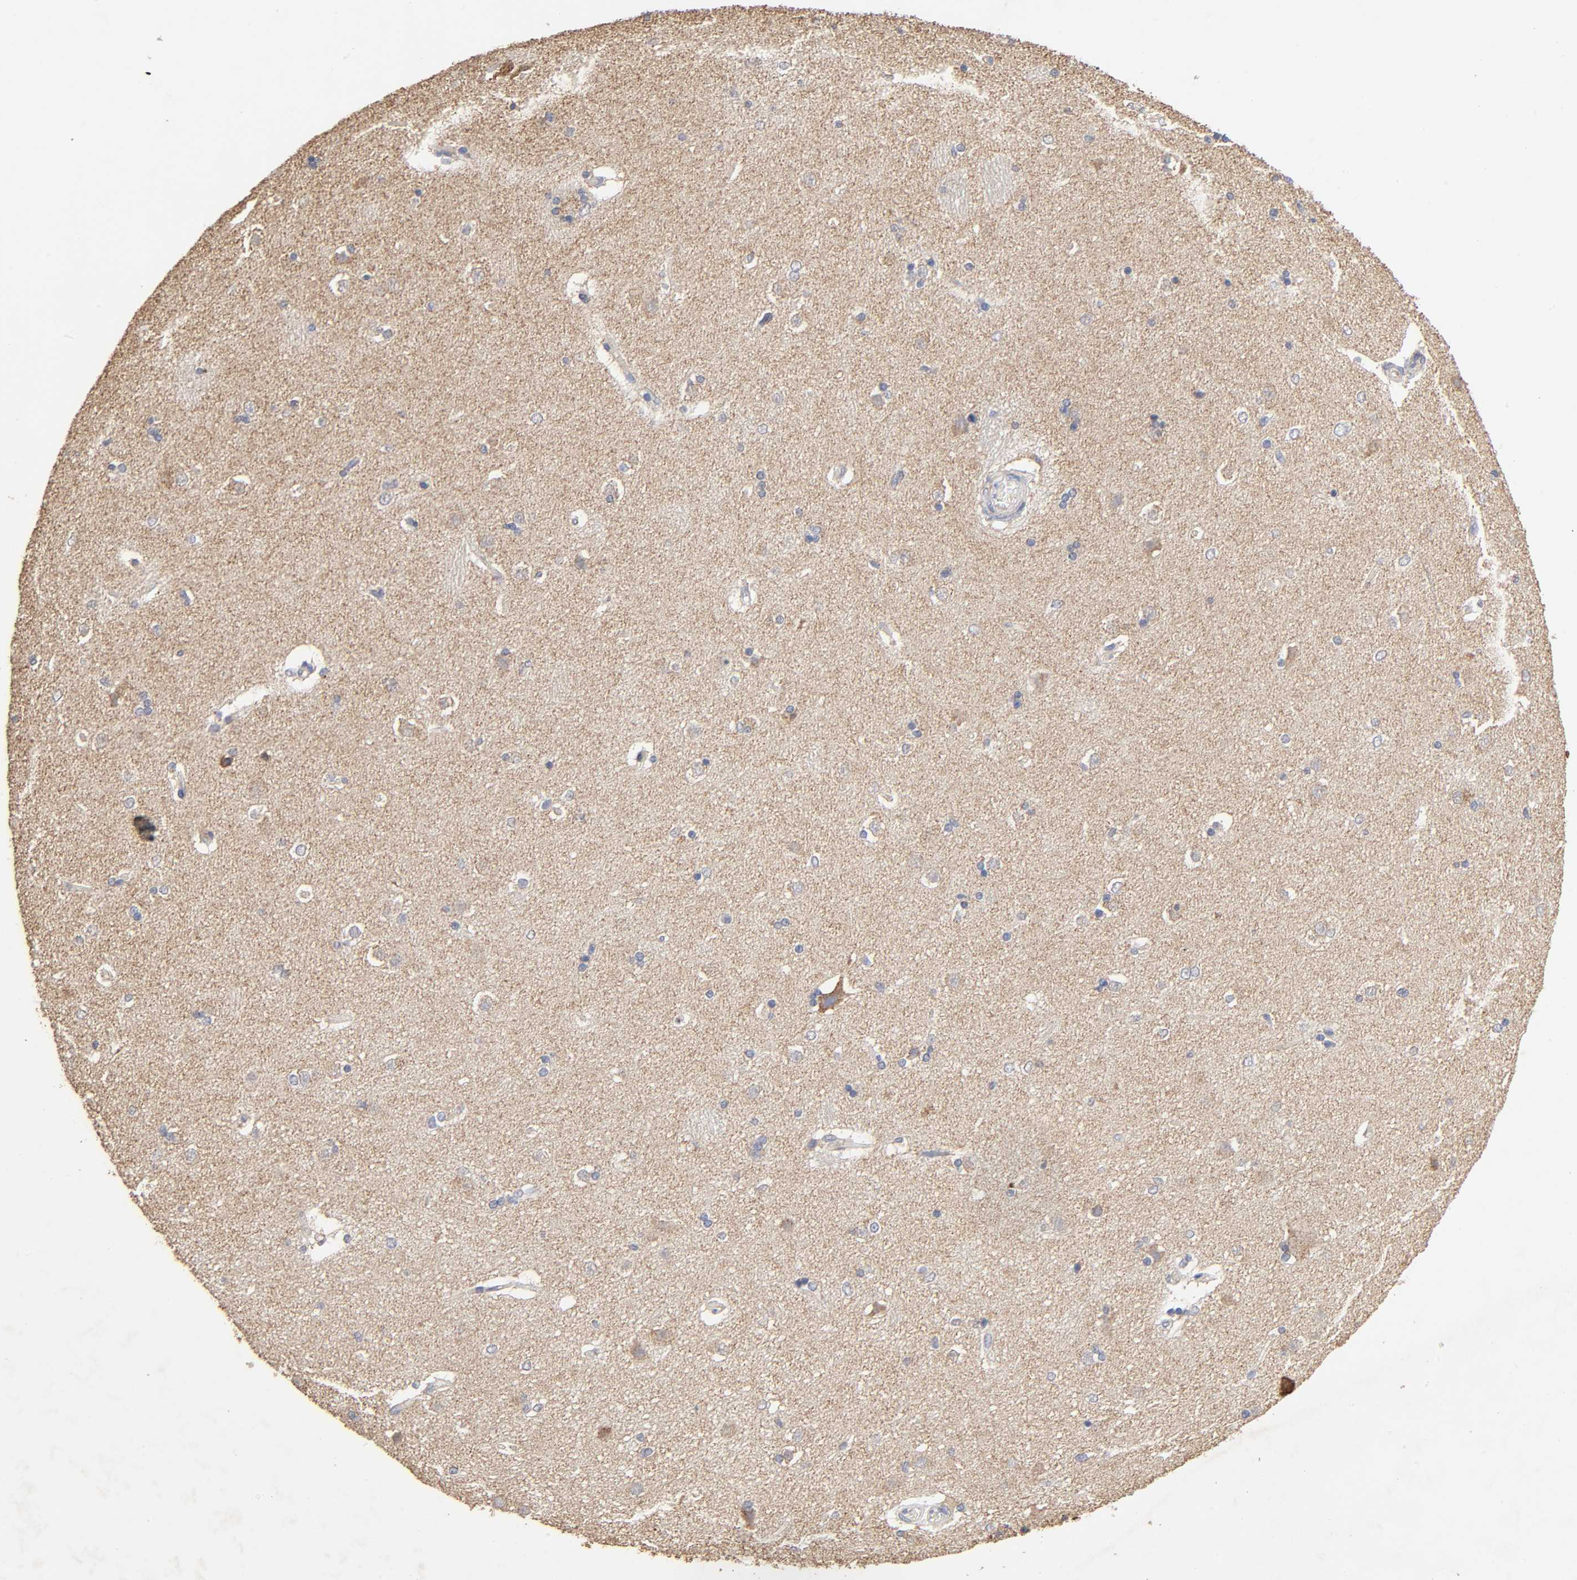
{"staining": {"intensity": "negative", "quantity": "none", "location": "none"}, "tissue": "caudate", "cell_type": "Glial cells", "image_type": "normal", "snomed": [{"axis": "morphology", "description": "Normal tissue, NOS"}, {"axis": "topography", "description": "Lateral ventricle wall"}], "caption": "There is no significant expression in glial cells of caudate. Nuclei are stained in blue.", "gene": "CYCS", "patient": {"sex": "female", "age": 19}}